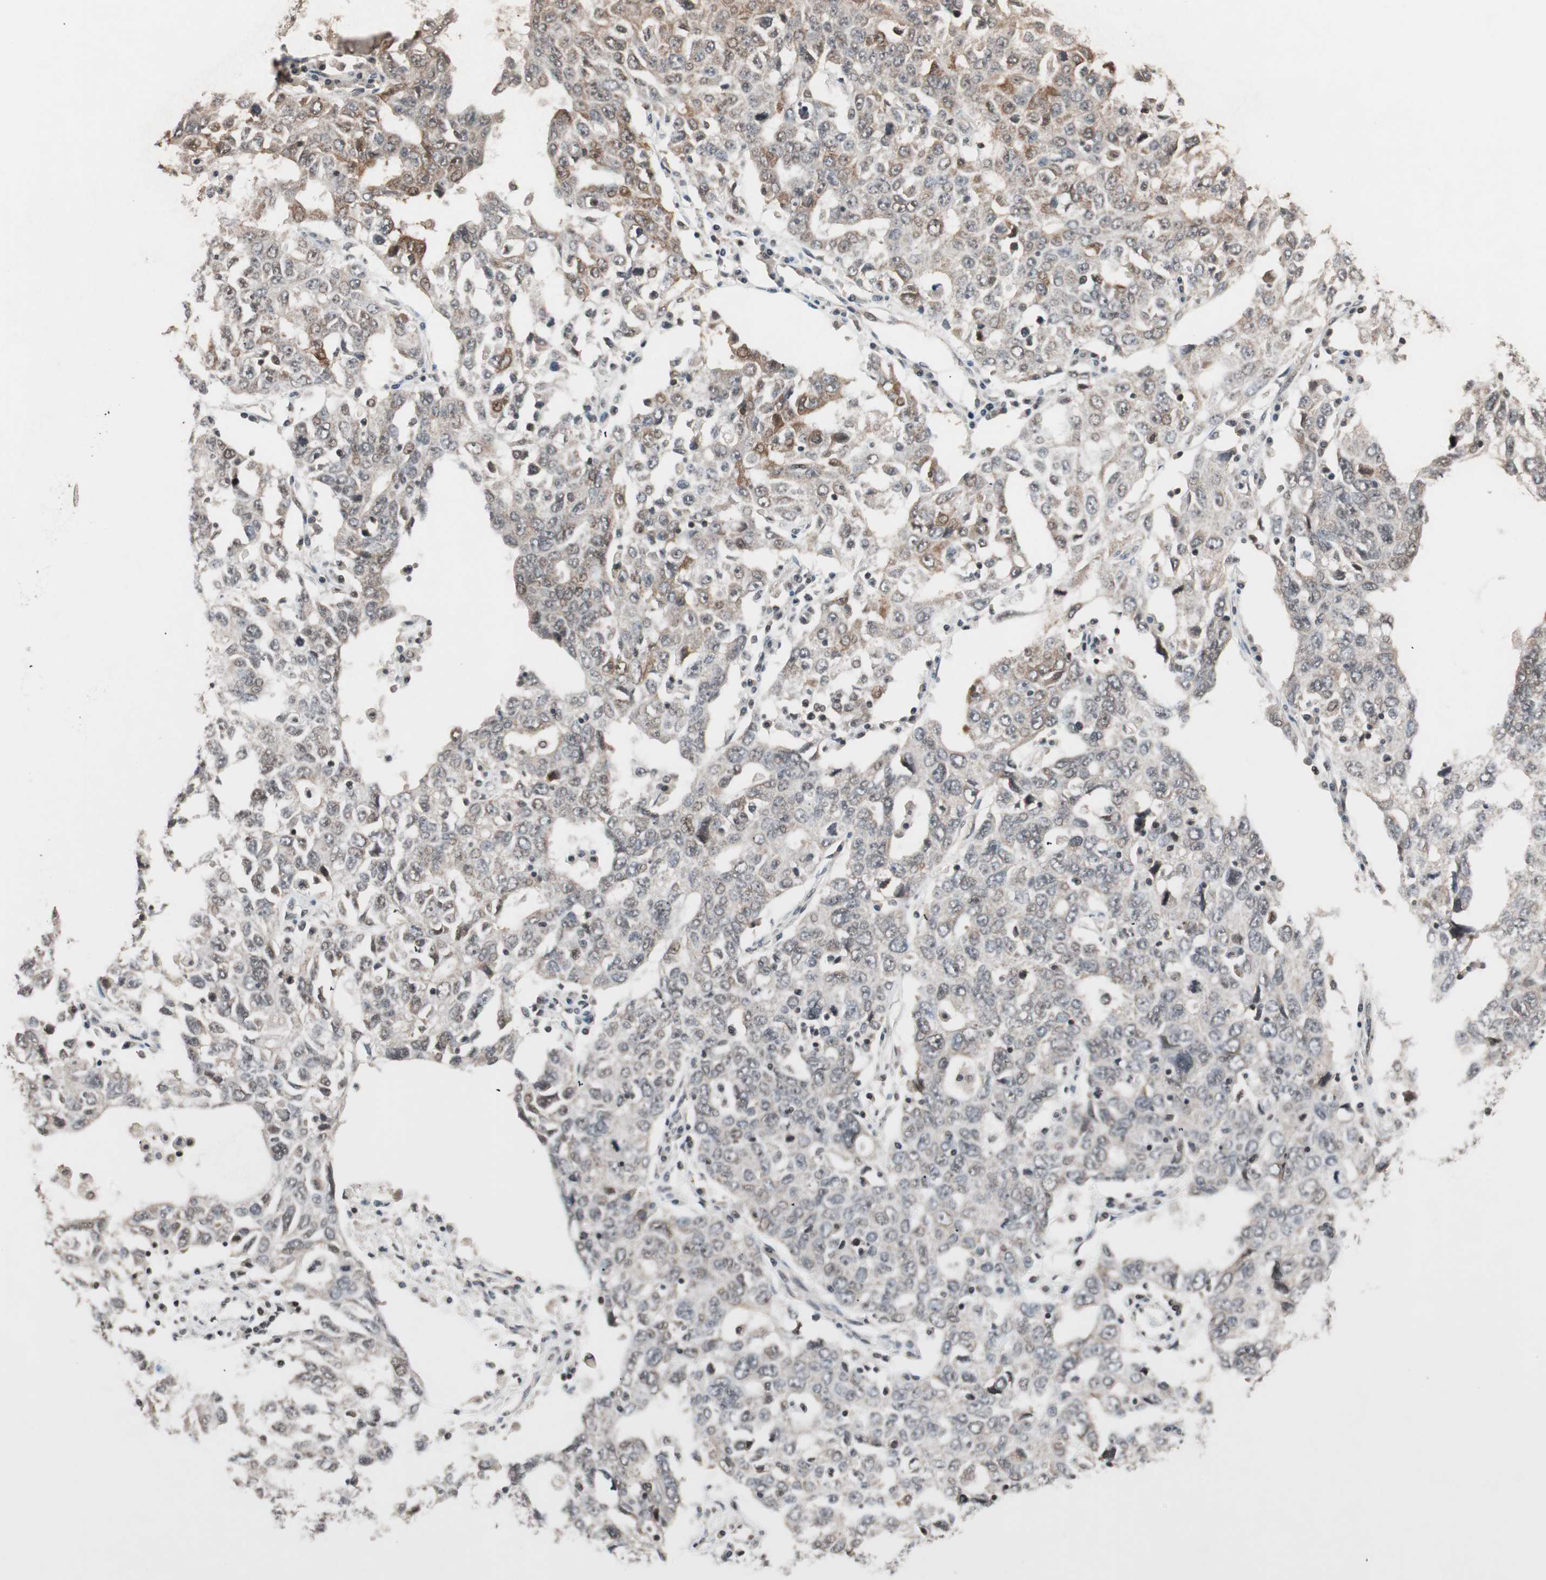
{"staining": {"intensity": "weak", "quantity": "<25%", "location": "cytoplasmic/membranous,nuclear"}, "tissue": "ovarian cancer", "cell_type": "Tumor cells", "image_type": "cancer", "snomed": [{"axis": "morphology", "description": "Carcinoma, endometroid"}, {"axis": "topography", "description": "Ovary"}], "caption": "This is a micrograph of immunohistochemistry staining of endometroid carcinoma (ovarian), which shows no positivity in tumor cells.", "gene": "DRAP1", "patient": {"sex": "female", "age": 62}}